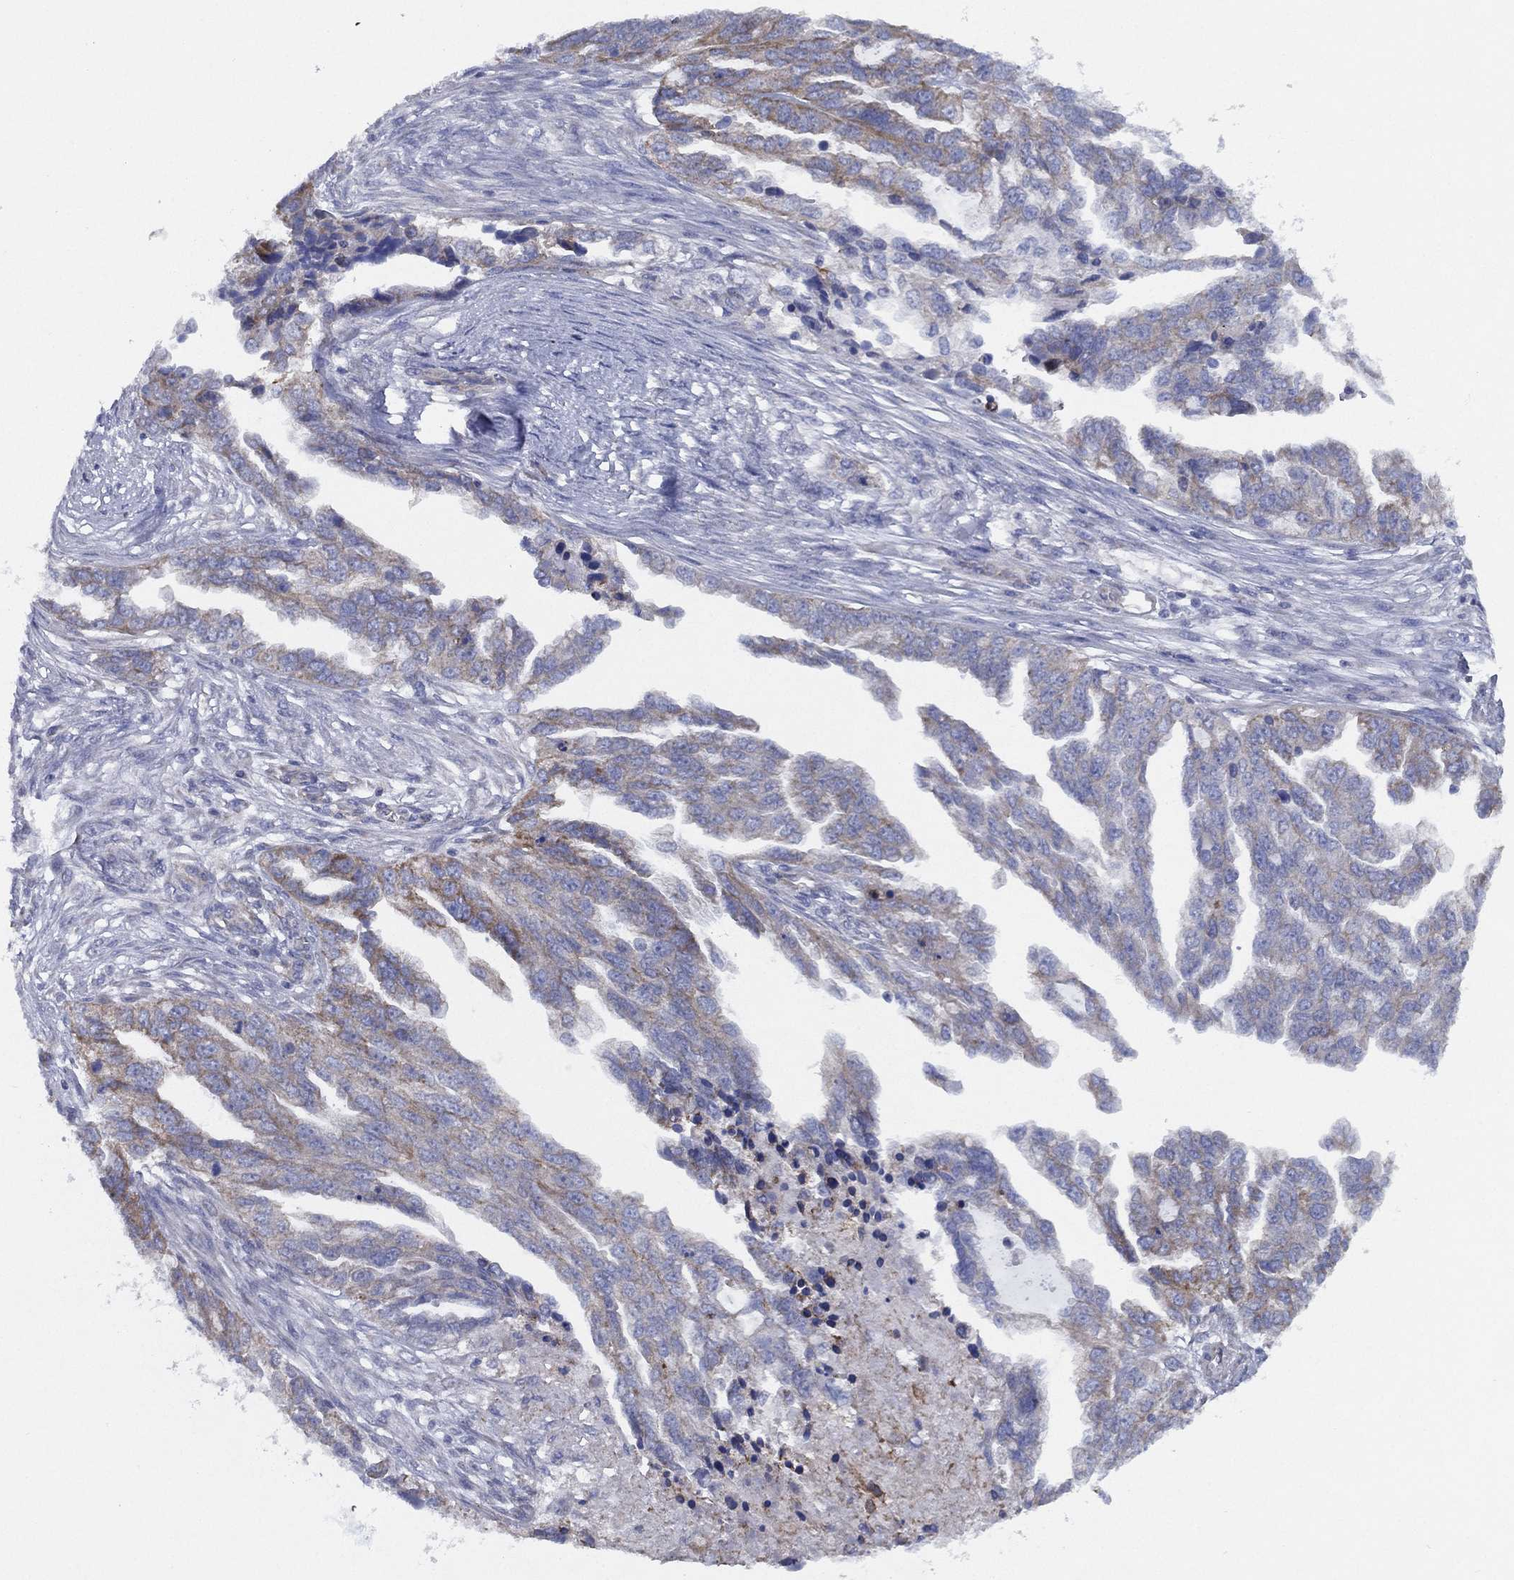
{"staining": {"intensity": "weak", "quantity": "25%-75%", "location": "cytoplasmic/membranous"}, "tissue": "ovarian cancer", "cell_type": "Tumor cells", "image_type": "cancer", "snomed": [{"axis": "morphology", "description": "Cystadenocarcinoma, serous, NOS"}, {"axis": "topography", "description": "Ovary"}], "caption": "A high-resolution micrograph shows immunohistochemistry staining of serous cystadenocarcinoma (ovarian), which reveals weak cytoplasmic/membranous expression in about 25%-75% of tumor cells. (DAB IHC with brightfield microscopy, high magnification).", "gene": "ZNF223", "patient": {"sex": "female", "age": 51}}